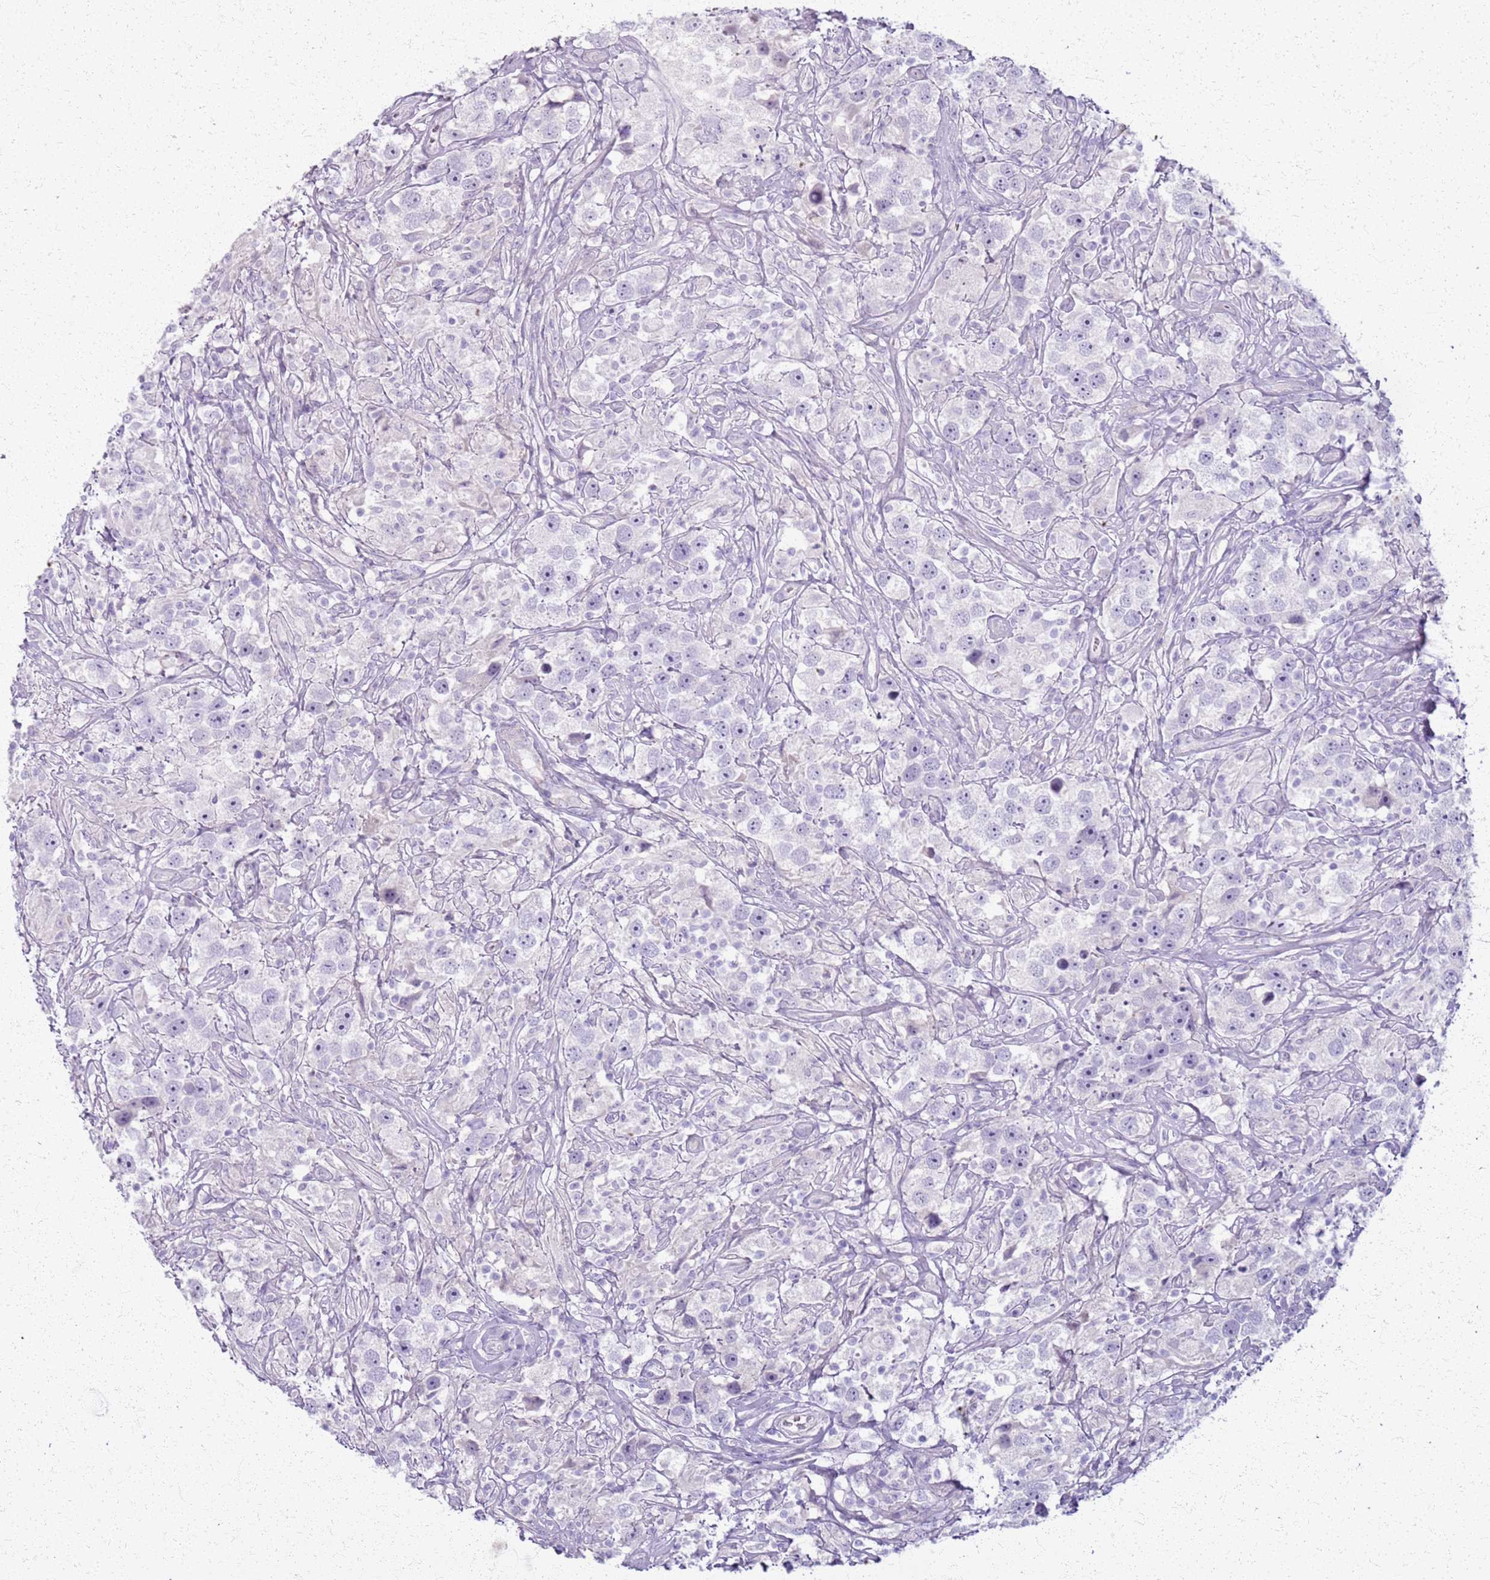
{"staining": {"intensity": "negative", "quantity": "none", "location": "none"}, "tissue": "testis cancer", "cell_type": "Tumor cells", "image_type": "cancer", "snomed": [{"axis": "morphology", "description": "Seminoma, NOS"}, {"axis": "topography", "description": "Testis"}], "caption": "High power microscopy photomicrograph of an immunohistochemistry (IHC) image of testis seminoma, revealing no significant expression in tumor cells. (DAB immunohistochemistry (IHC), high magnification).", "gene": "CSRP3", "patient": {"sex": "male", "age": 49}}